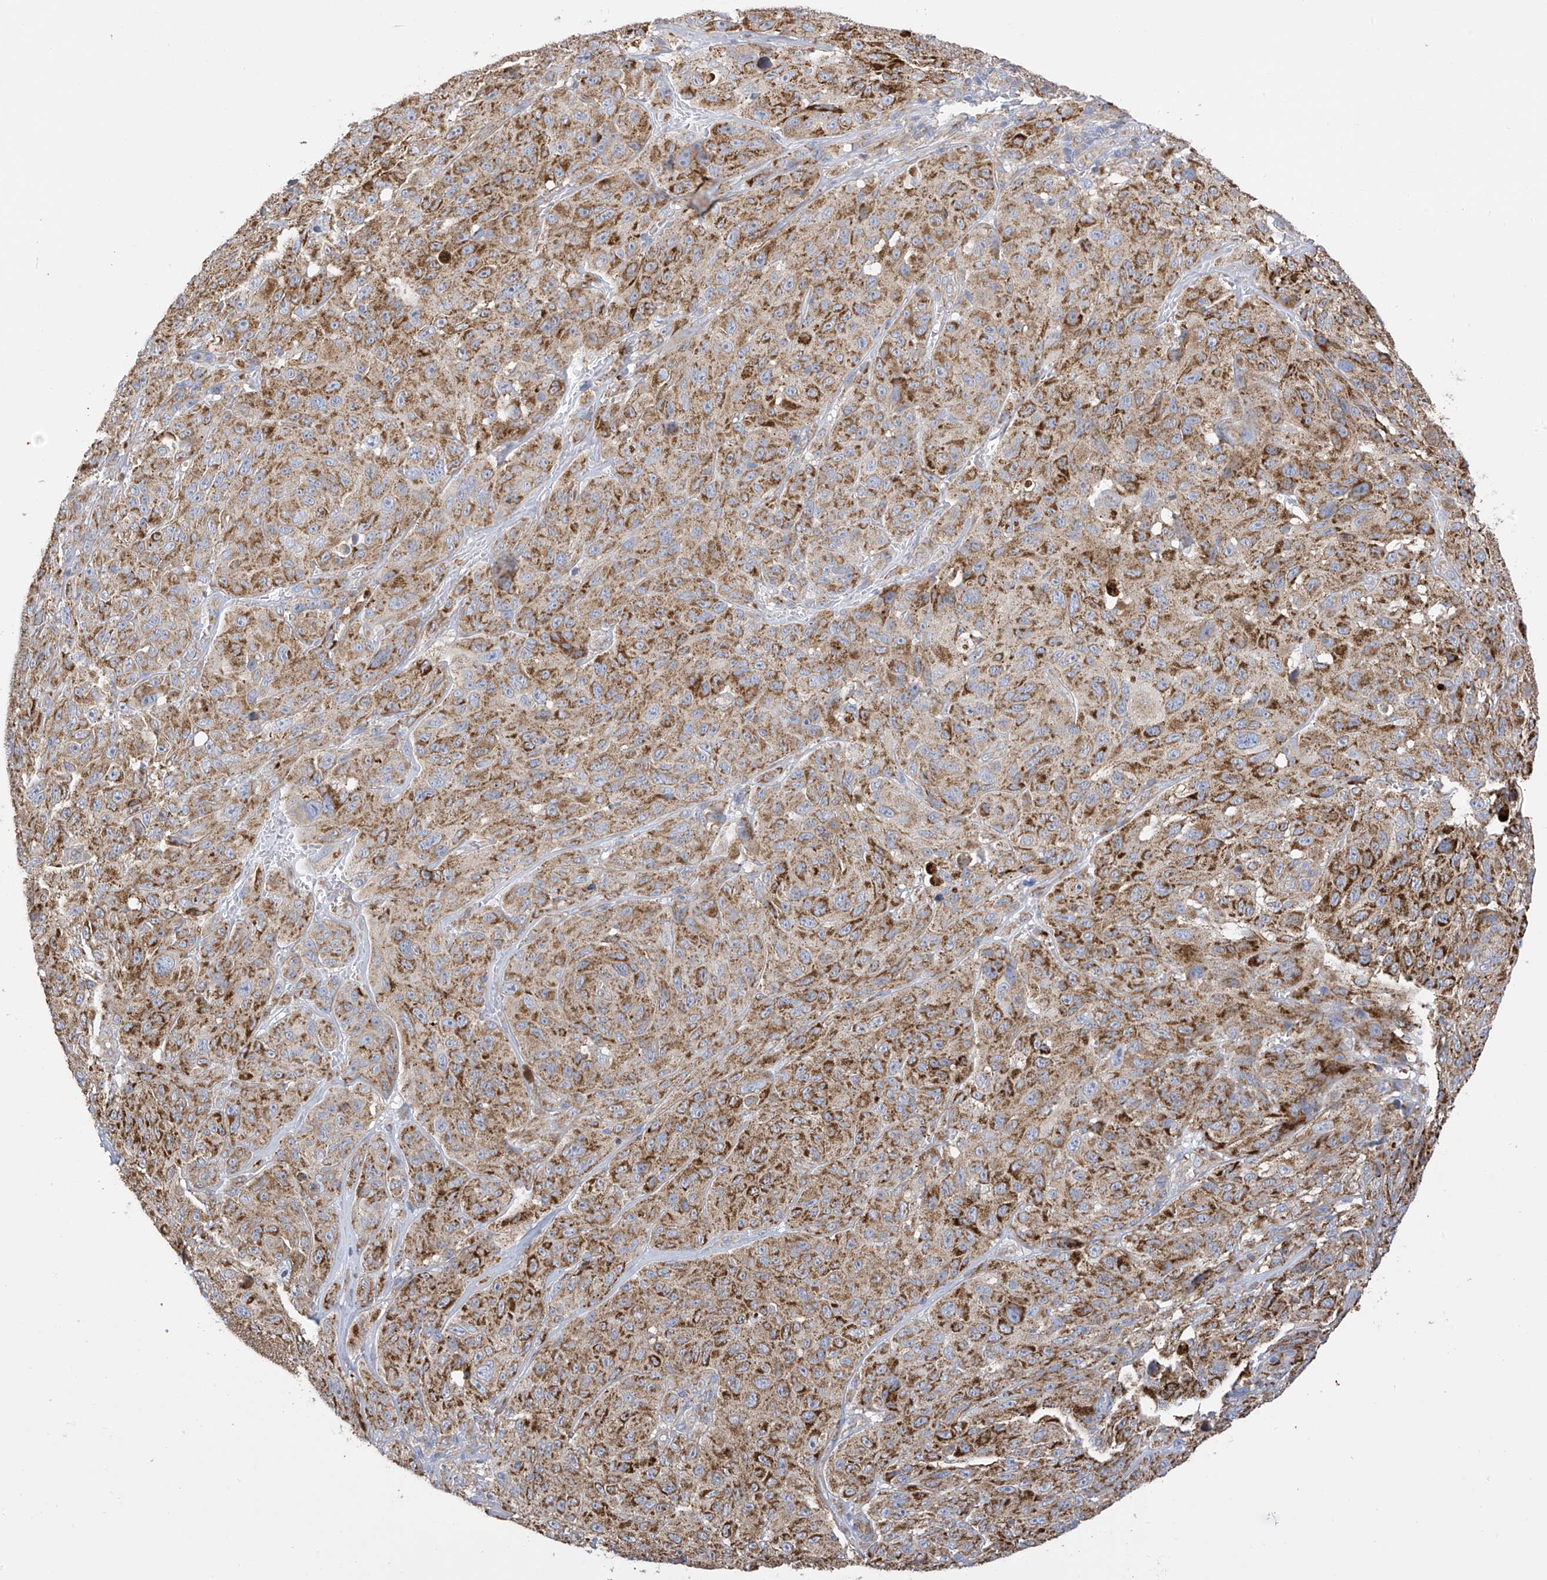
{"staining": {"intensity": "strong", "quantity": ">75%", "location": "cytoplasmic/membranous"}, "tissue": "melanoma", "cell_type": "Tumor cells", "image_type": "cancer", "snomed": [{"axis": "morphology", "description": "Malignant melanoma, NOS"}, {"axis": "topography", "description": "Skin"}], "caption": "Strong cytoplasmic/membranous positivity is appreciated in about >75% of tumor cells in melanoma.", "gene": "ITM2B", "patient": {"sex": "male", "age": 66}}